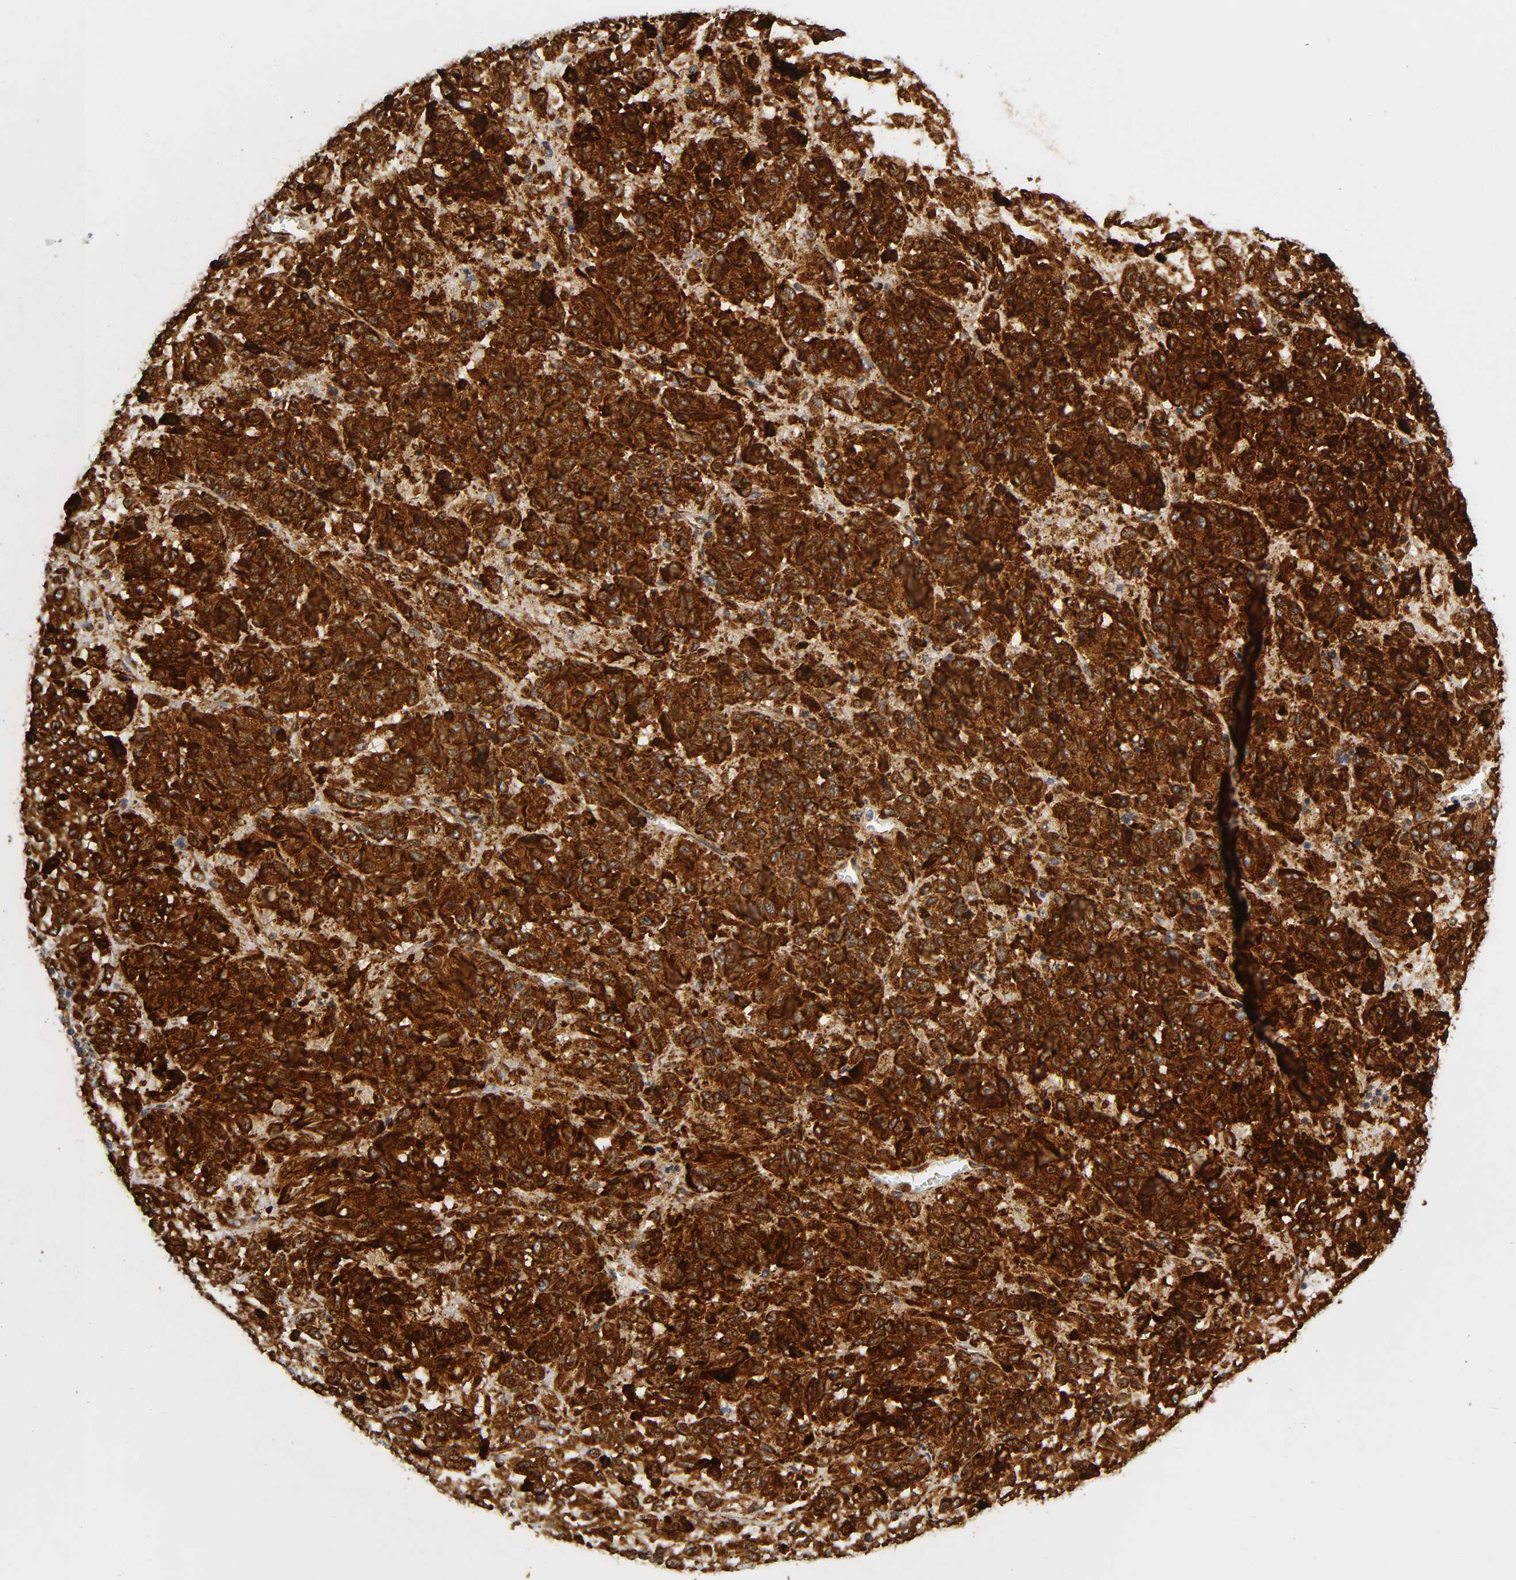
{"staining": {"intensity": "strong", "quantity": ">75%", "location": "cytoplasmic/membranous"}, "tissue": "melanoma", "cell_type": "Tumor cells", "image_type": "cancer", "snomed": [{"axis": "morphology", "description": "Malignant melanoma, Metastatic site"}, {"axis": "topography", "description": "Lung"}], "caption": "Approximately >75% of tumor cells in melanoma display strong cytoplasmic/membranous protein expression as visualized by brown immunohistochemical staining.", "gene": "SOS2", "patient": {"sex": "male", "age": 64}}